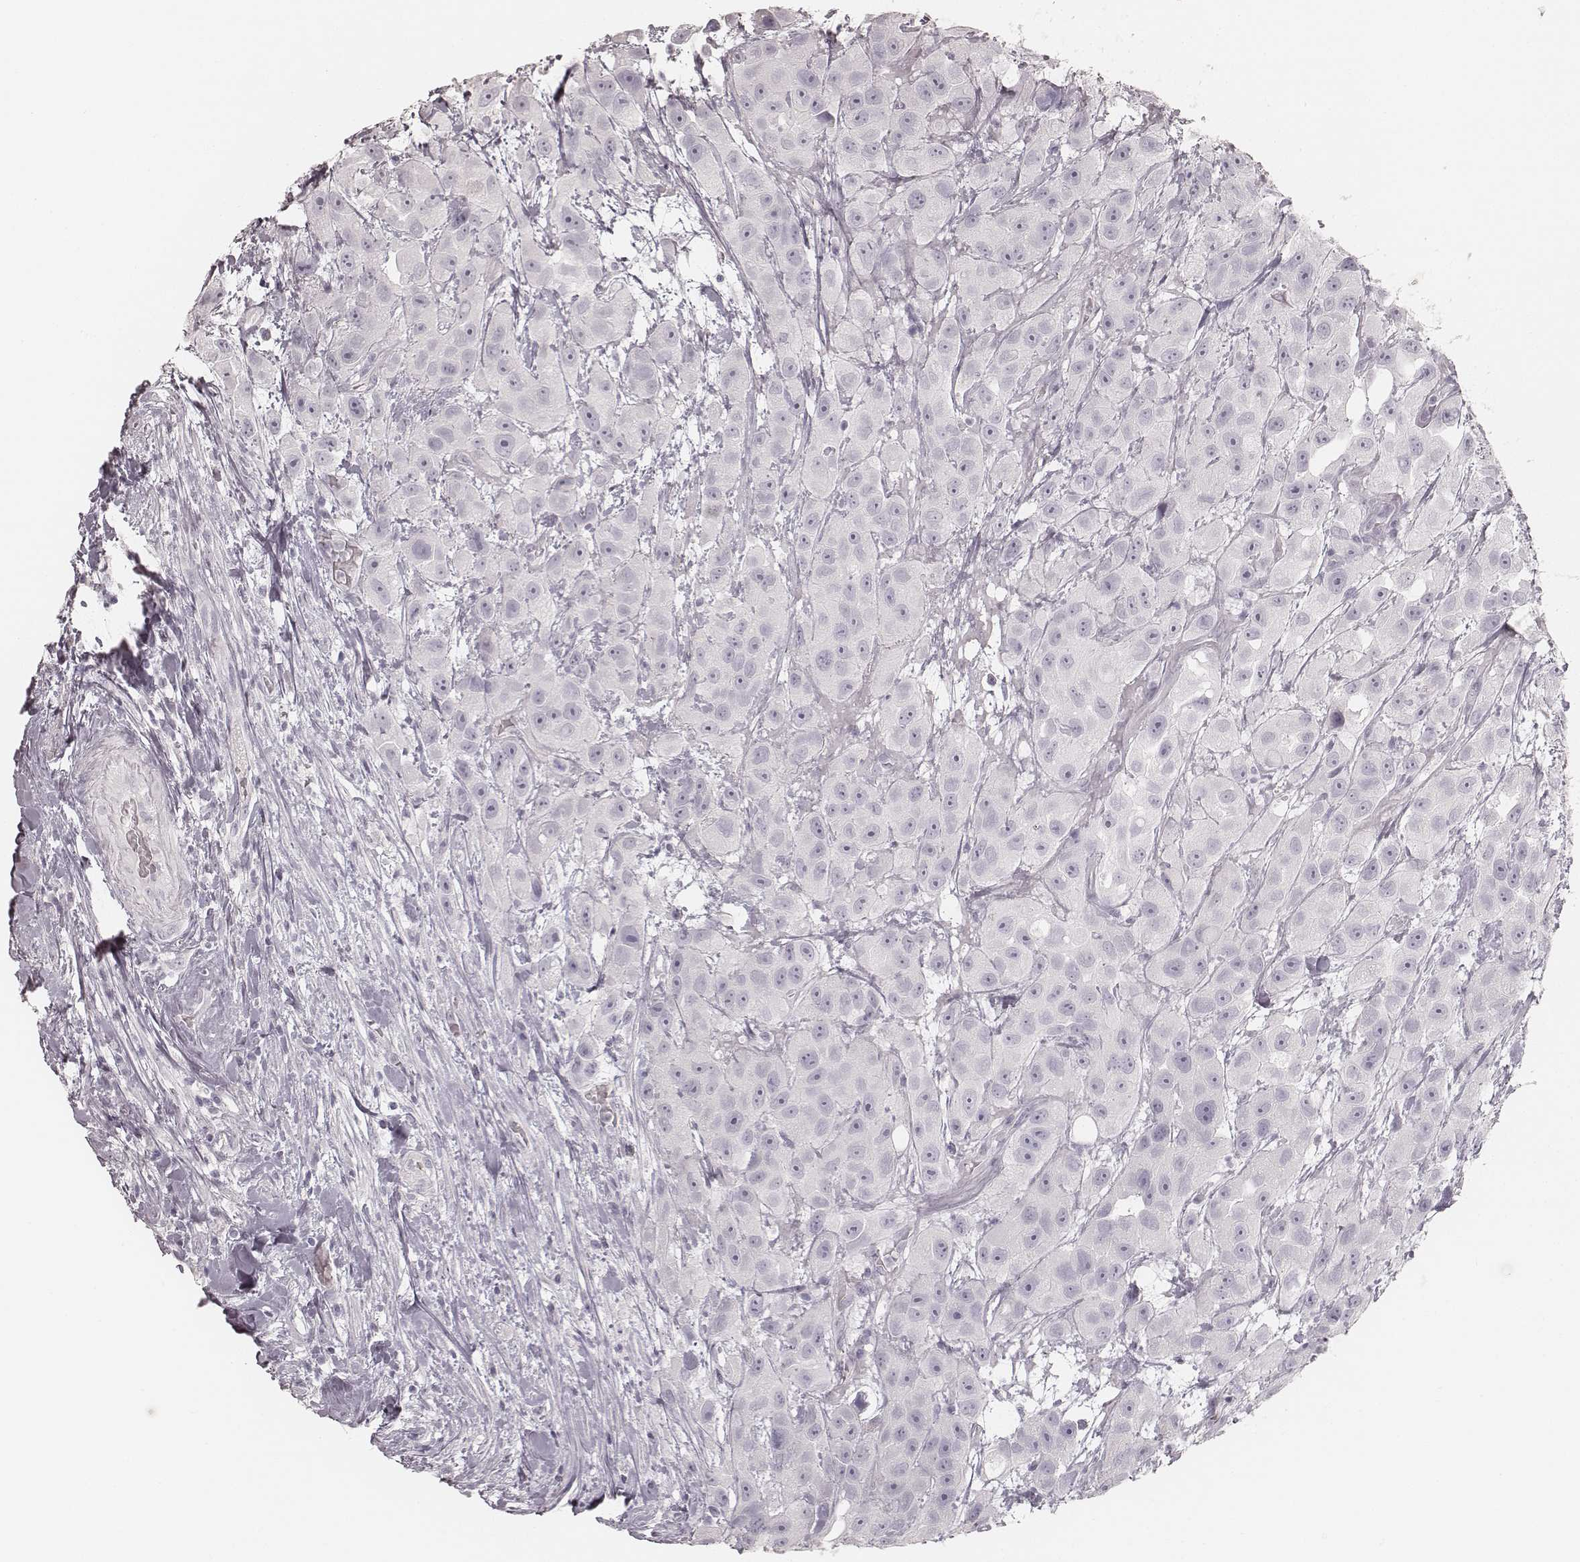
{"staining": {"intensity": "negative", "quantity": "none", "location": "none"}, "tissue": "urothelial cancer", "cell_type": "Tumor cells", "image_type": "cancer", "snomed": [{"axis": "morphology", "description": "Urothelial carcinoma, High grade"}, {"axis": "topography", "description": "Urinary bladder"}], "caption": "A high-resolution image shows IHC staining of high-grade urothelial carcinoma, which shows no significant expression in tumor cells. The staining was performed using DAB (3,3'-diaminobenzidine) to visualize the protein expression in brown, while the nuclei were stained in blue with hematoxylin (Magnification: 20x).", "gene": "KRT72", "patient": {"sex": "male", "age": 79}}